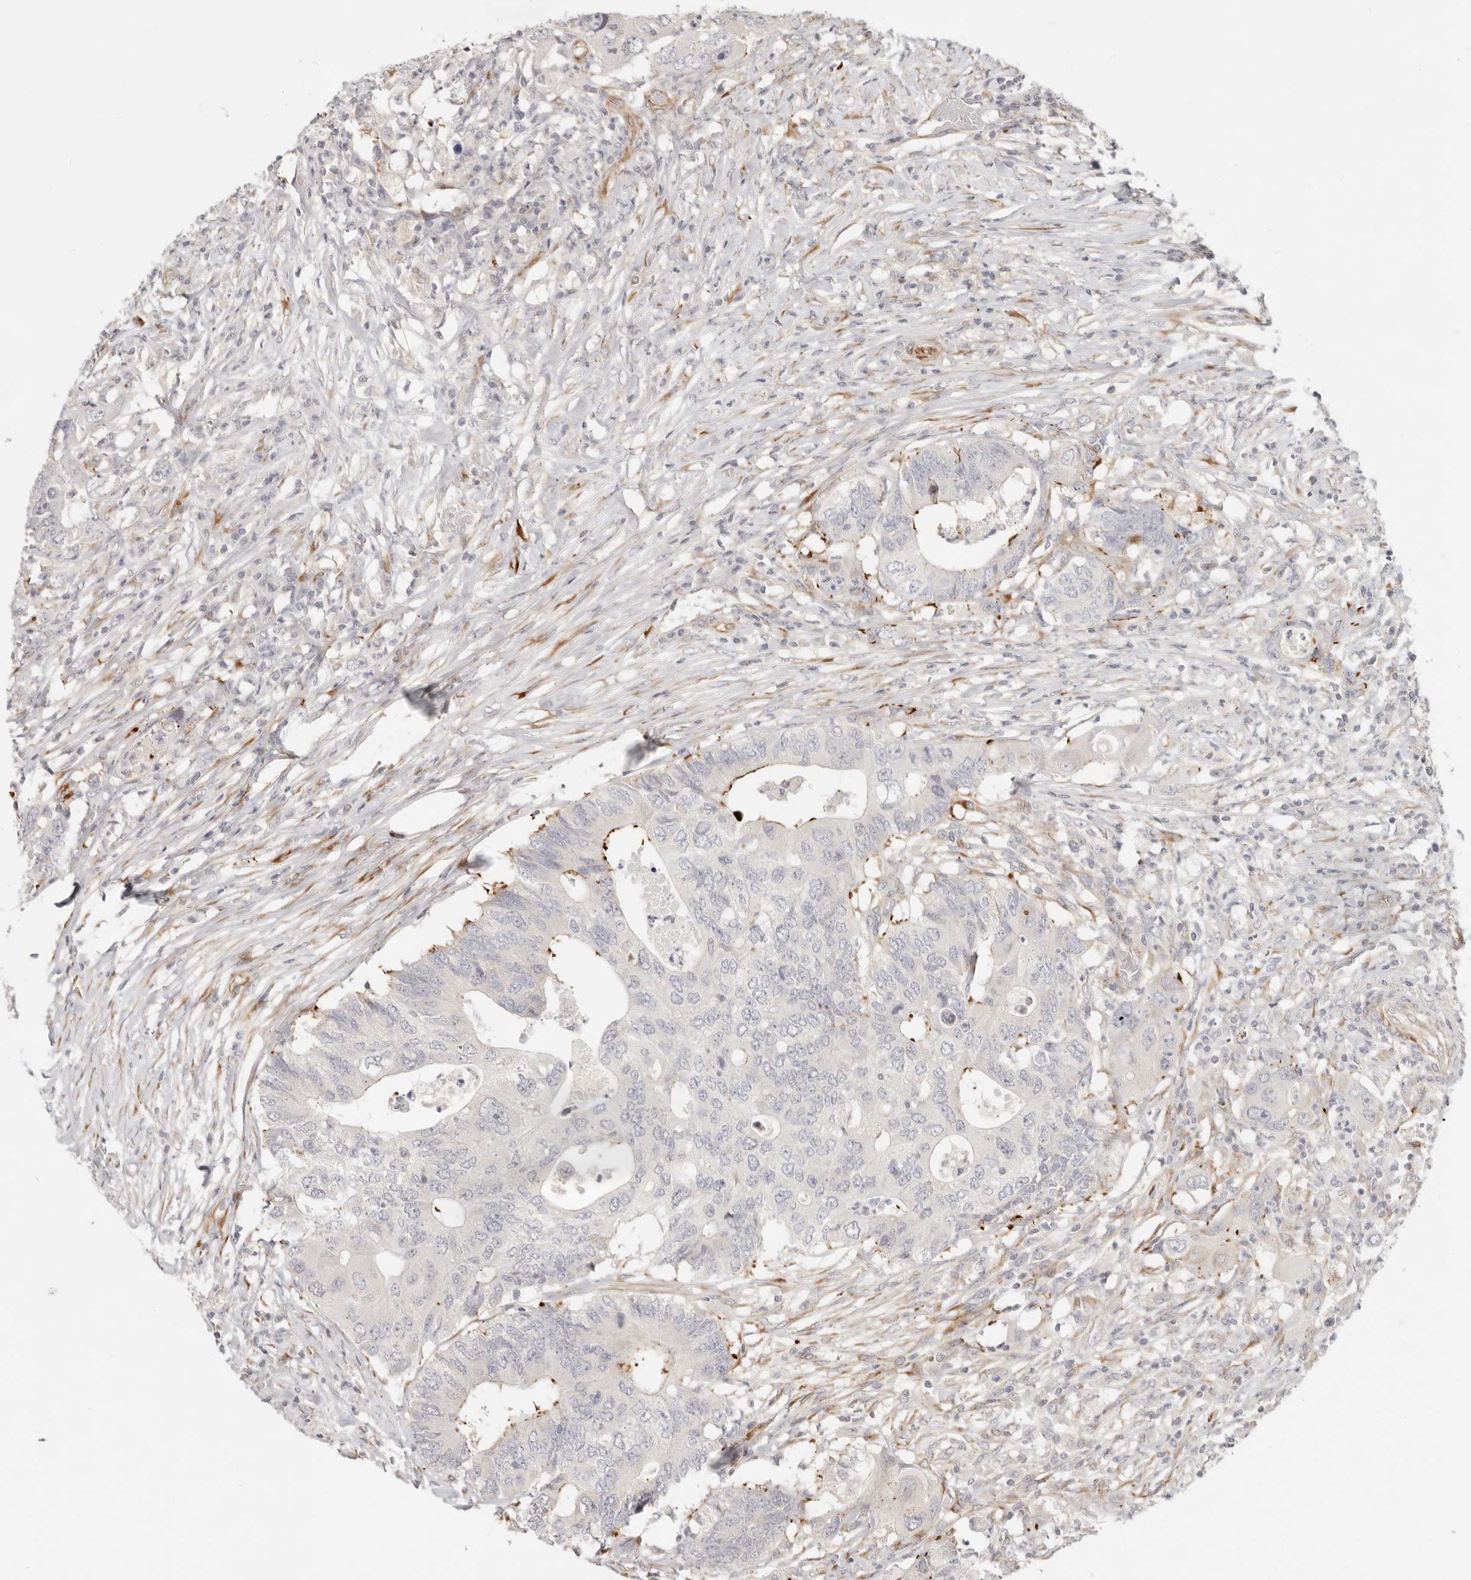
{"staining": {"intensity": "moderate", "quantity": "<25%", "location": "cytoplasmic/membranous"}, "tissue": "colorectal cancer", "cell_type": "Tumor cells", "image_type": "cancer", "snomed": [{"axis": "morphology", "description": "Adenocarcinoma, NOS"}, {"axis": "topography", "description": "Colon"}], "caption": "The photomicrograph displays a brown stain indicating the presence of a protein in the cytoplasmic/membranous of tumor cells in adenocarcinoma (colorectal). (brown staining indicates protein expression, while blue staining denotes nuclei).", "gene": "SASS6", "patient": {"sex": "male", "age": 71}}